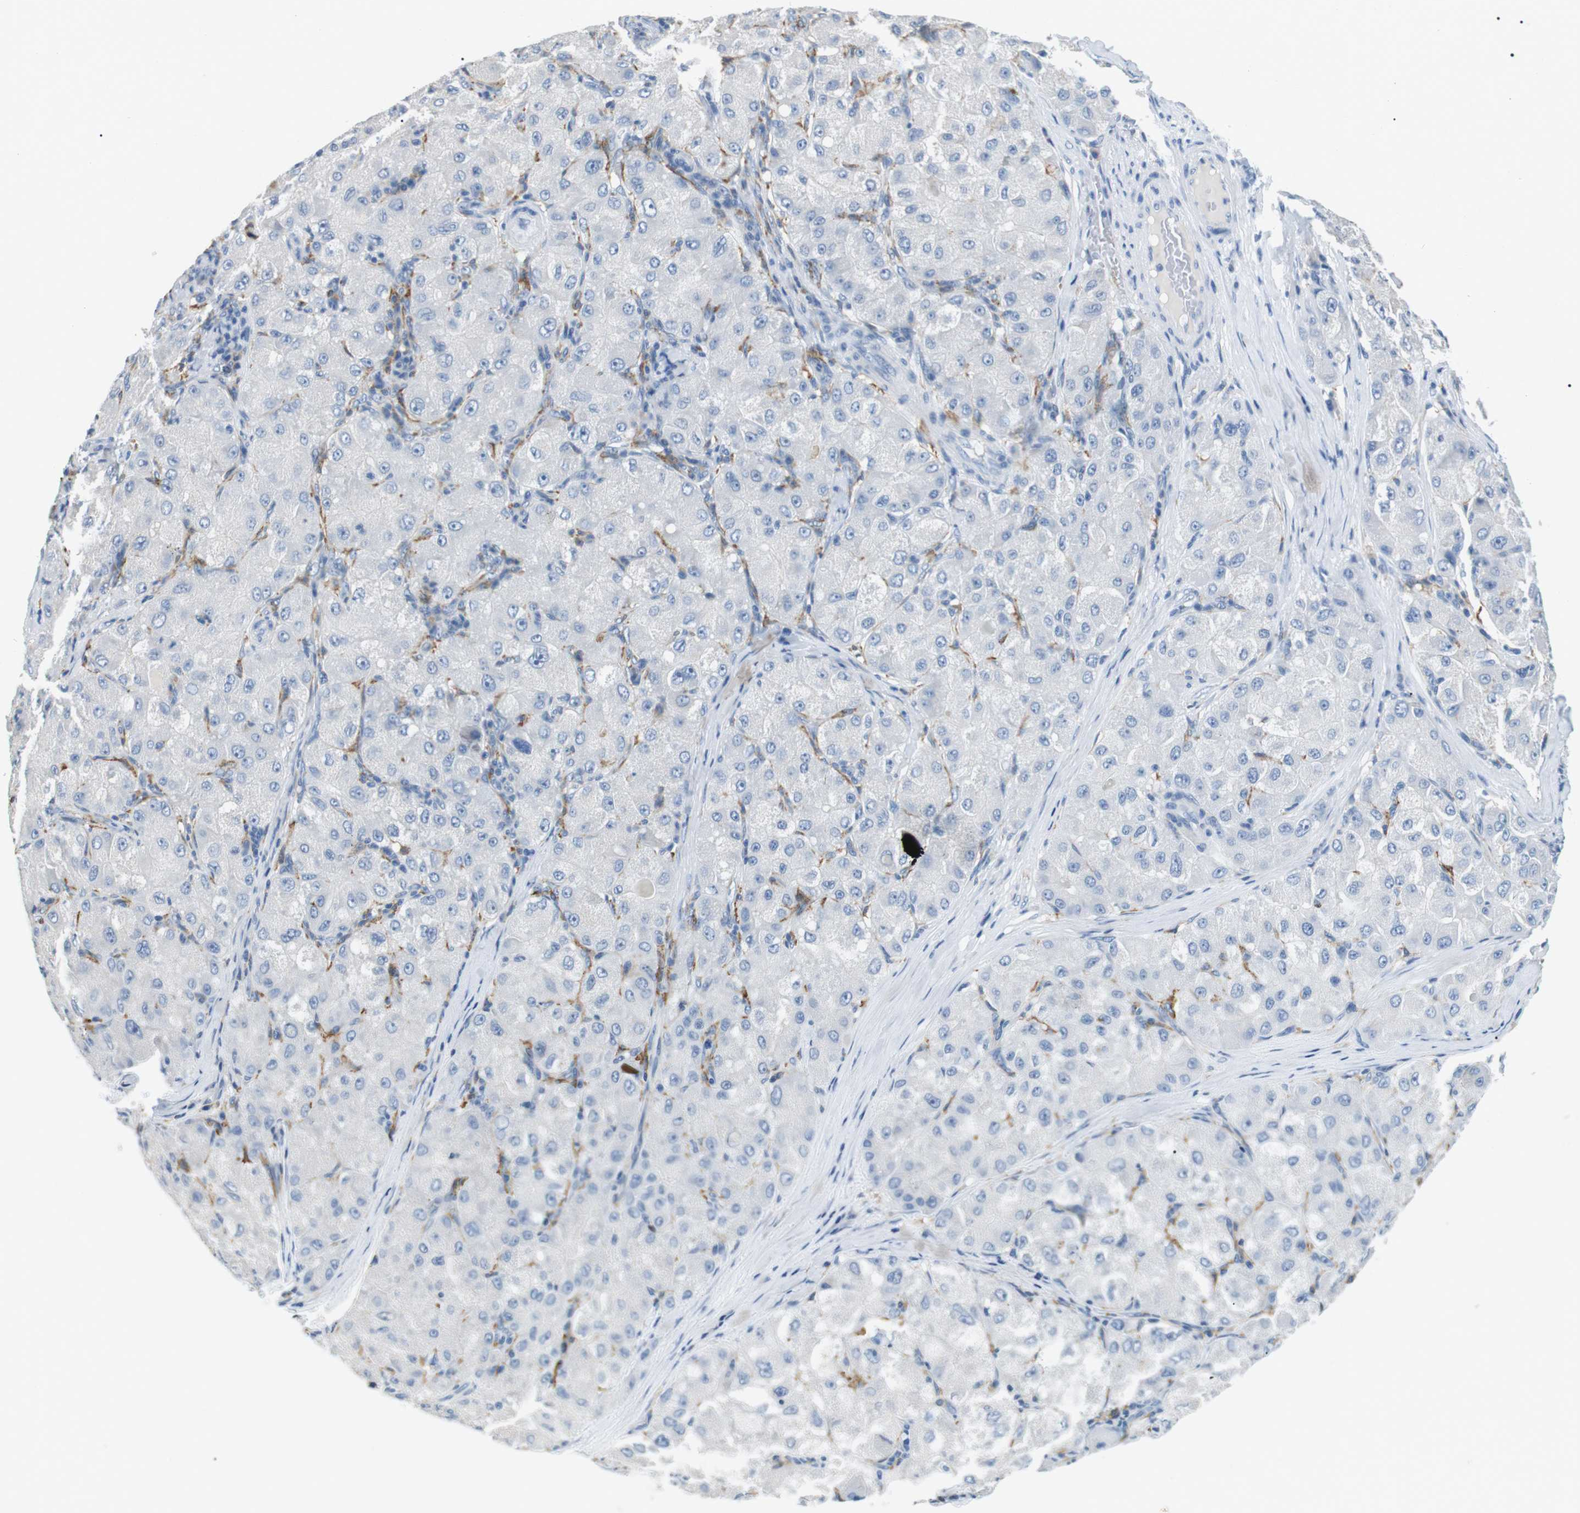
{"staining": {"intensity": "negative", "quantity": "none", "location": "none"}, "tissue": "liver cancer", "cell_type": "Tumor cells", "image_type": "cancer", "snomed": [{"axis": "morphology", "description": "Carcinoma, Hepatocellular, NOS"}, {"axis": "topography", "description": "Liver"}], "caption": "Tumor cells show no significant expression in liver hepatocellular carcinoma.", "gene": "FCGRT", "patient": {"sex": "male", "age": 80}}